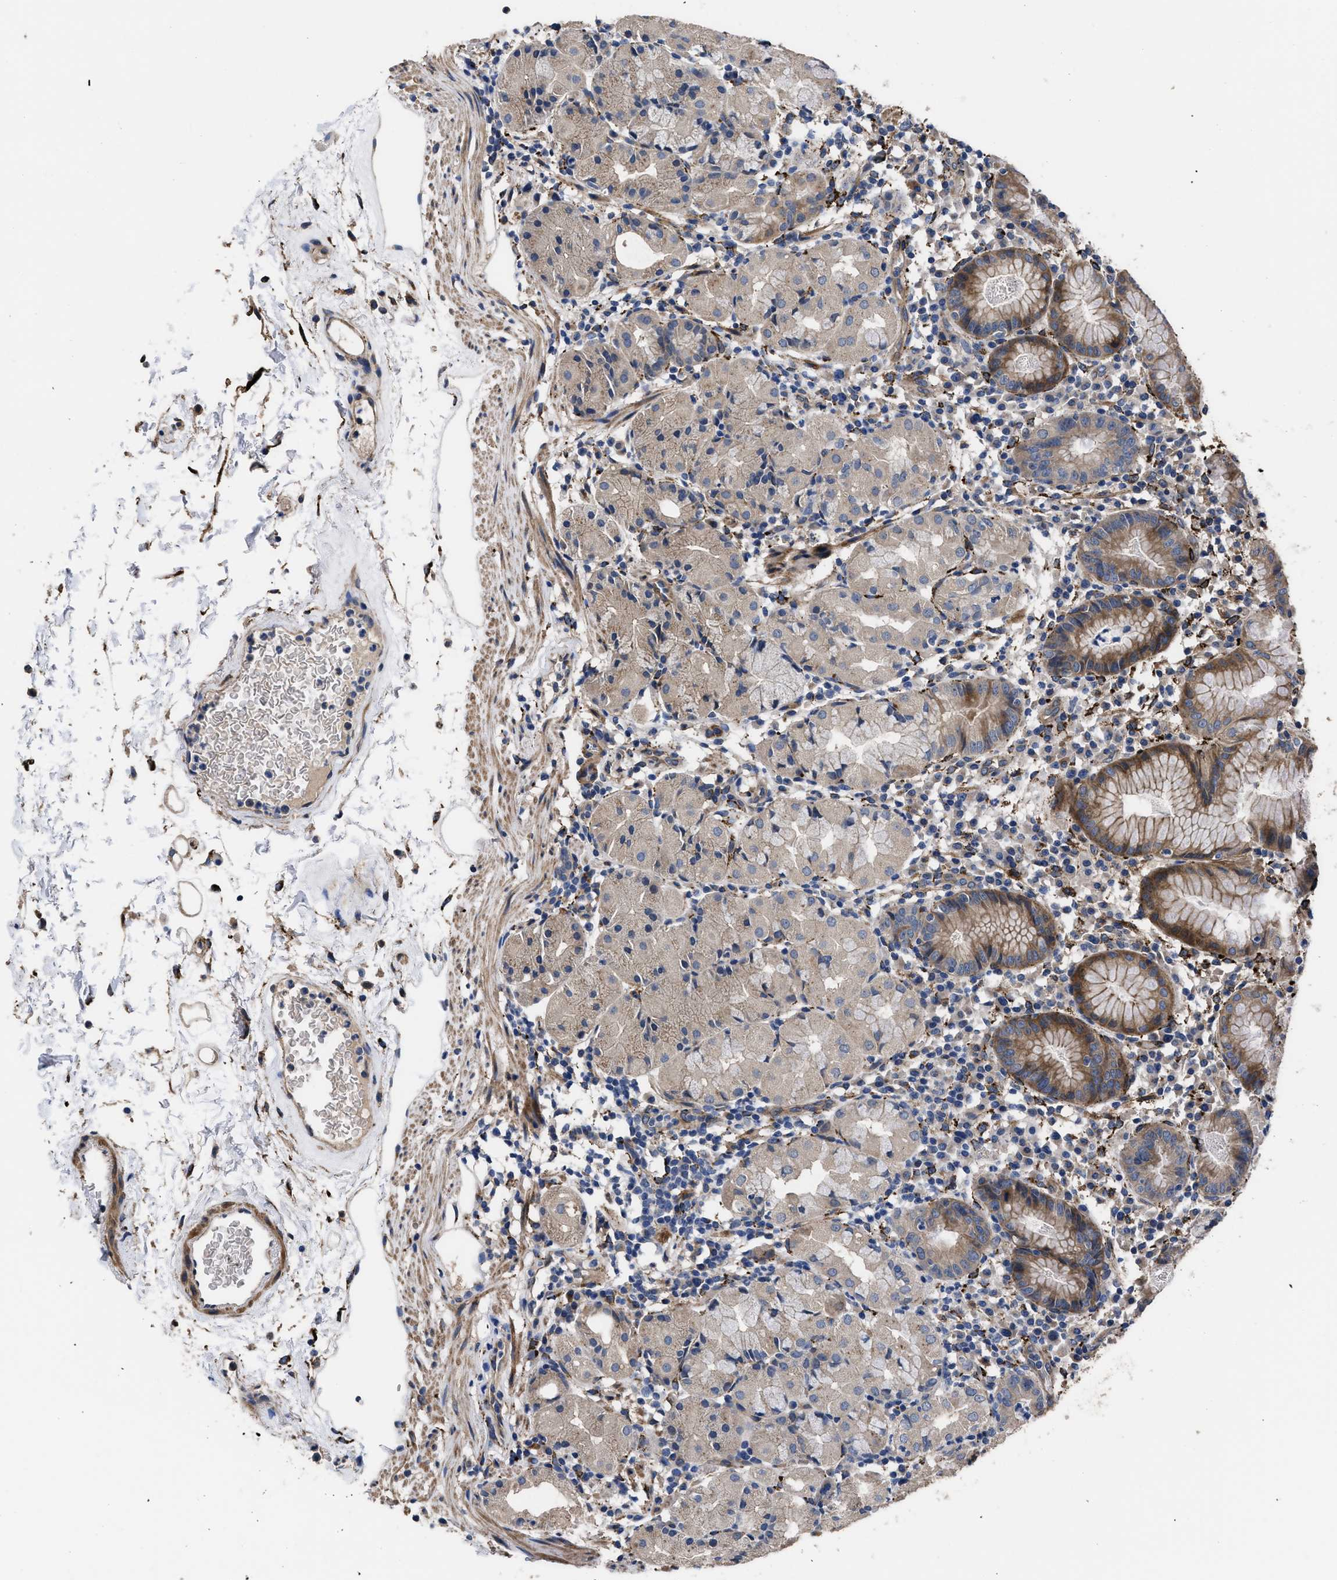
{"staining": {"intensity": "moderate", "quantity": "<25%", "location": "cytoplasmic/membranous"}, "tissue": "stomach", "cell_type": "Glandular cells", "image_type": "normal", "snomed": [{"axis": "morphology", "description": "Normal tissue, NOS"}, {"axis": "topography", "description": "Stomach"}, {"axis": "topography", "description": "Stomach, lower"}], "caption": "An IHC micrograph of benign tissue is shown. Protein staining in brown highlights moderate cytoplasmic/membranous positivity in stomach within glandular cells.", "gene": "SQLE", "patient": {"sex": "female", "age": 75}}